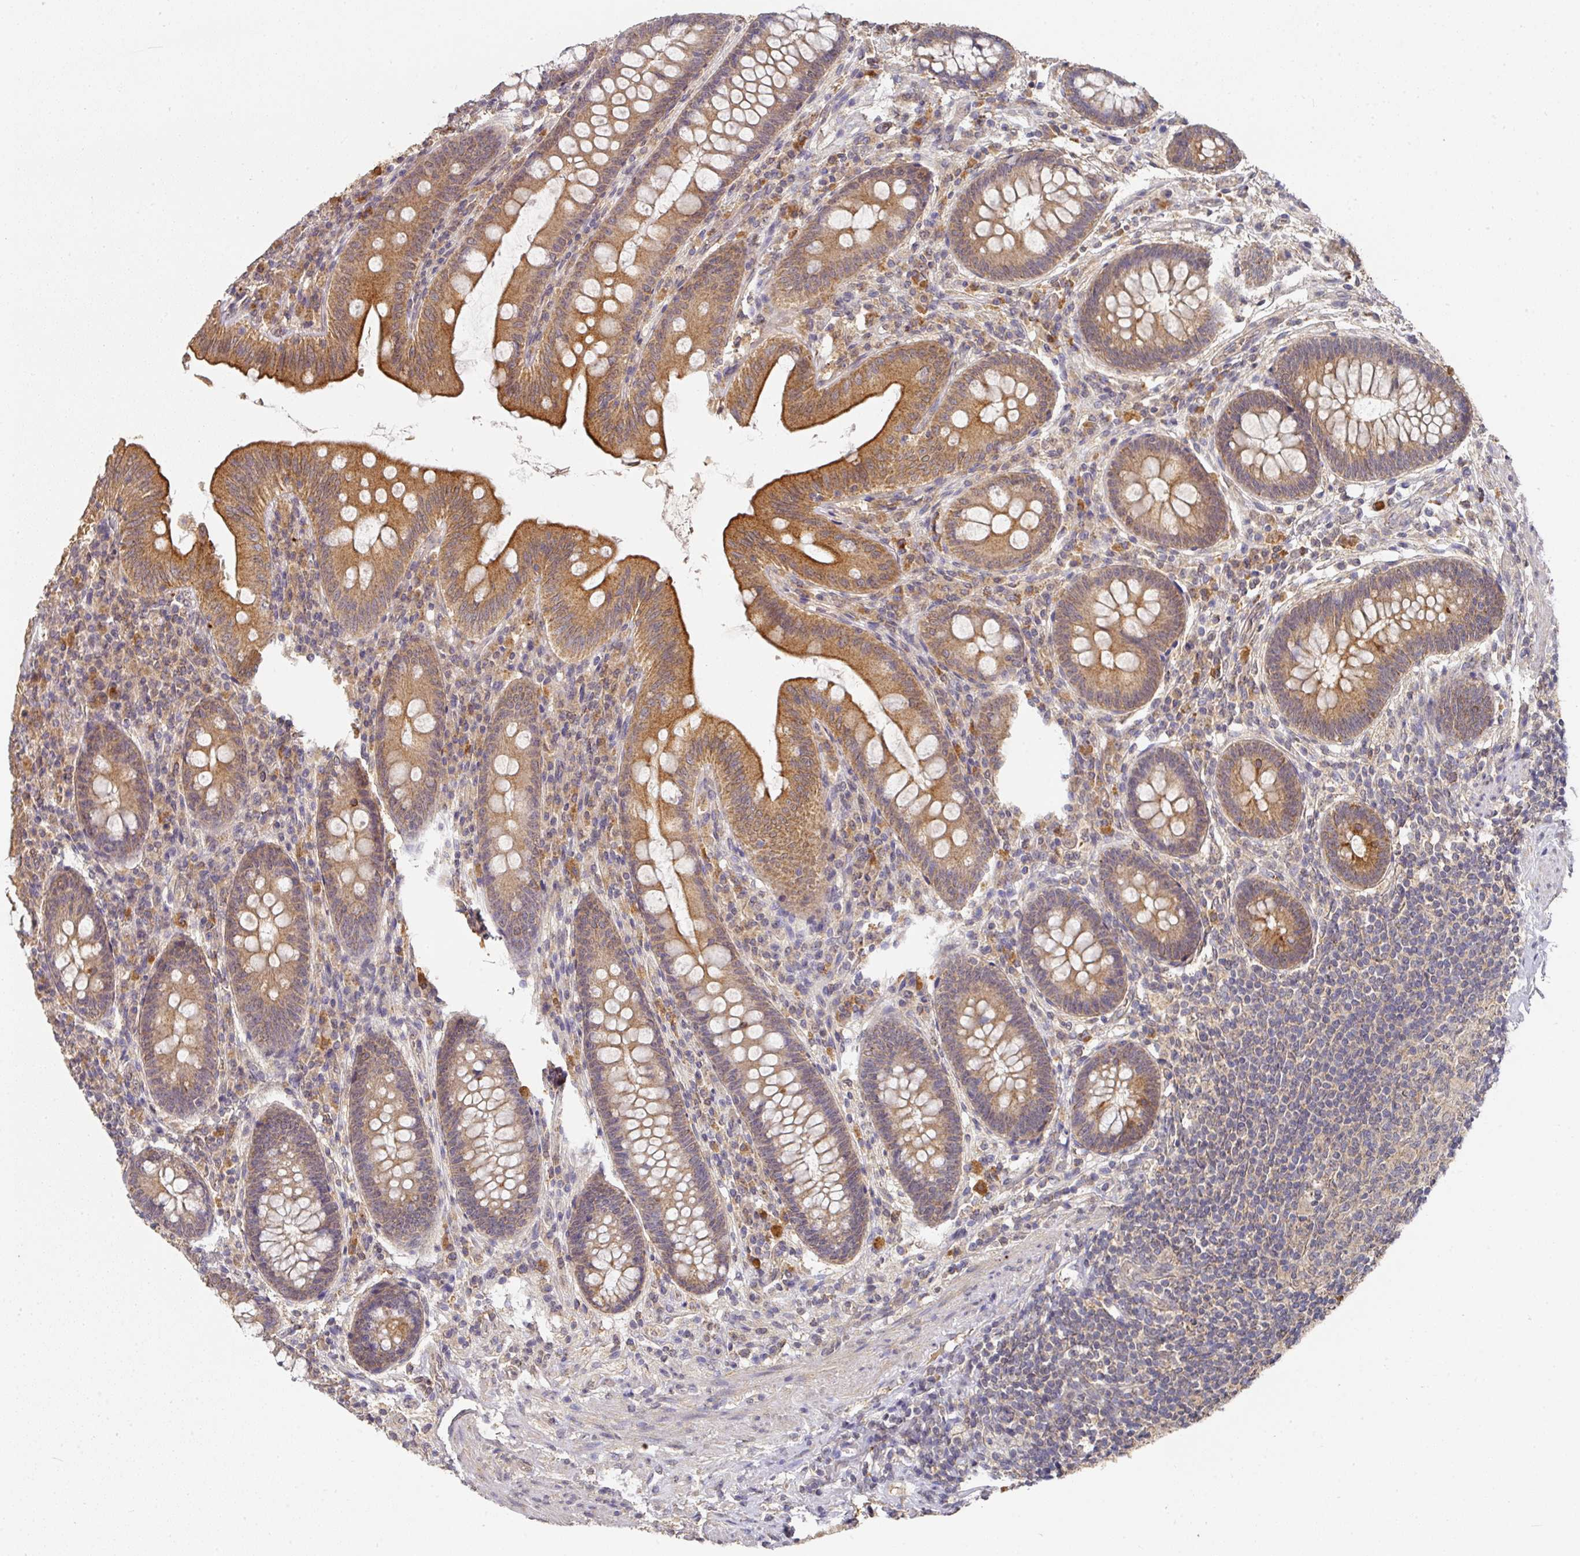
{"staining": {"intensity": "moderate", "quantity": ">75%", "location": "cytoplasmic/membranous"}, "tissue": "appendix", "cell_type": "Glandular cells", "image_type": "normal", "snomed": [{"axis": "morphology", "description": "Normal tissue, NOS"}, {"axis": "topography", "description": "Appendix"}], "caption": "Immunohistochemical staining of normal appendix demonstrates medium levels of moderate cytoplasmic/membranous positivity in about >75% of glandular cells.", "gene": "EXTL3", "patient": {"sex": "male", "age": 71}}